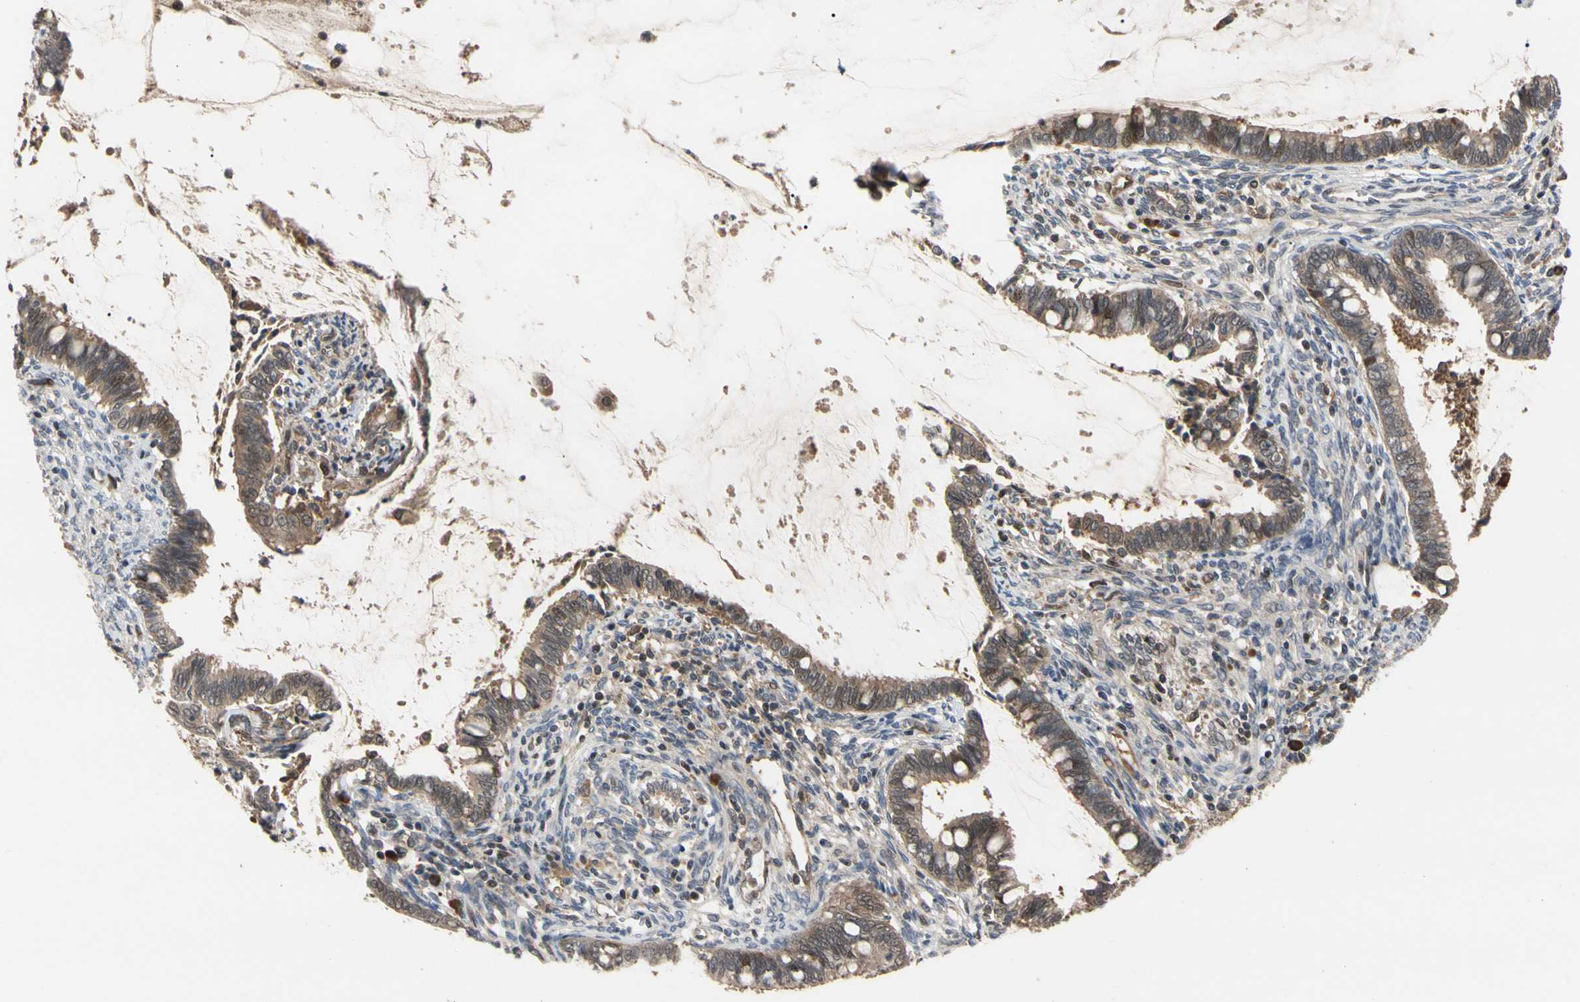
{"staining": {"intensity": "weak", "quantity": ">75%", "location": "cytoplasmic/membranous"}, "tissue": "cervical cancer", "cell_type": "Tumor cells", "image_type": "cancer", "snomed": [{"axis": "morphology", "description": "Adenocarcinoma, NOS"}, {"axis": "topography", "description": "Cervix"}], "caption": "A brown stain labels weak cytoplasmic/membranous expression of a protein in human cervical cancer (adenocarcinoma) tumor cells. (Stains: DAB (3,3'-diaminobenzidine) in brown, nuclei in blue, Microscopy: brightfield microscopy at high magnification).", "gene": "CYTIP", "patient": {"sex": "female", "age": 44}}